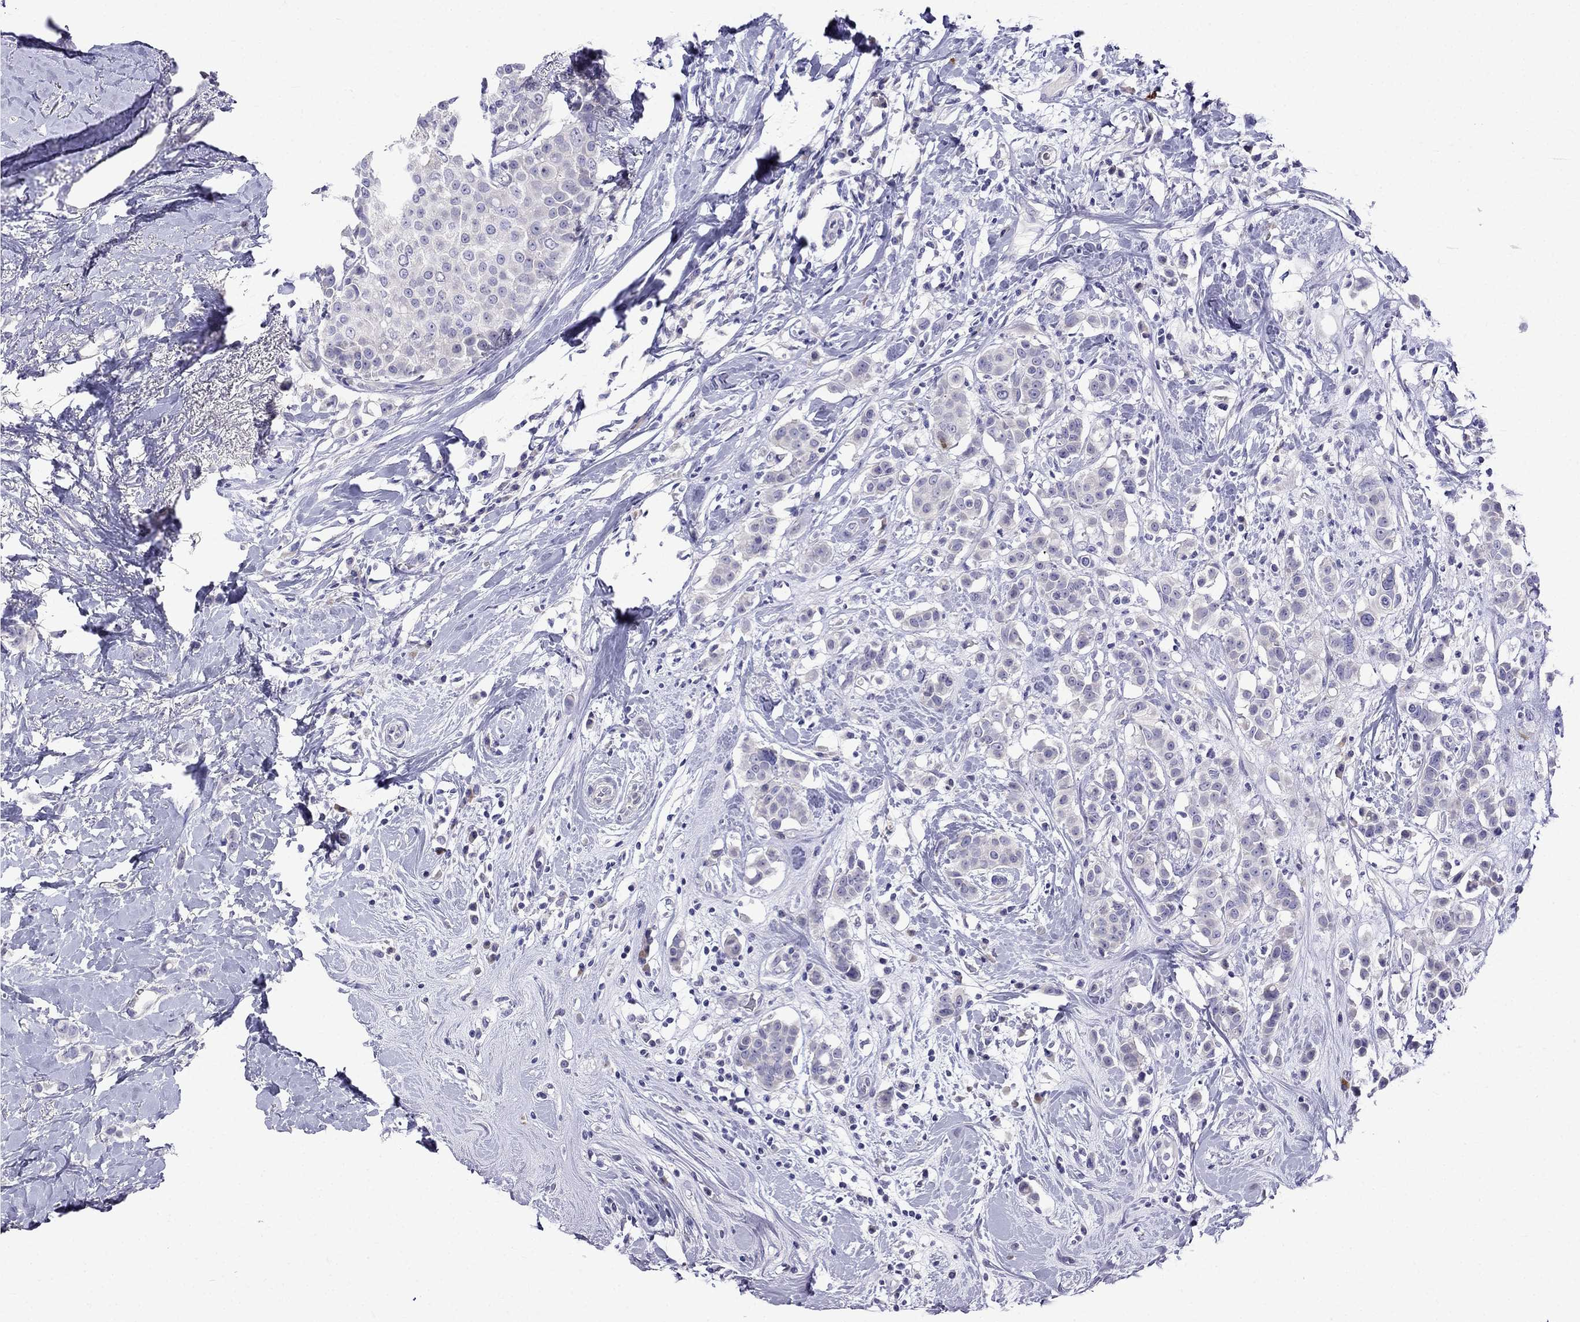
{"staining": {"intensity": "negative", "quantity": "none", "location": "none"}, "tissue": "breast cancer", "cell_type": "Tumor cells", "image_type": "cancer", "snomed": [{"axis": "morphology", "description": "Duct carcinoma"}, {"axis": "topography", "description": "Breast"}], "caption": "High magnification brightfield microscopy of breast cancer stained with DAB (3,3'-diaminobenzidine) (brown) and counterstained with hematoxylin (blue): tumor cells show no significant positivity.", "gene": "PATE1", "patient": {"sex": "female", "age": 27}}